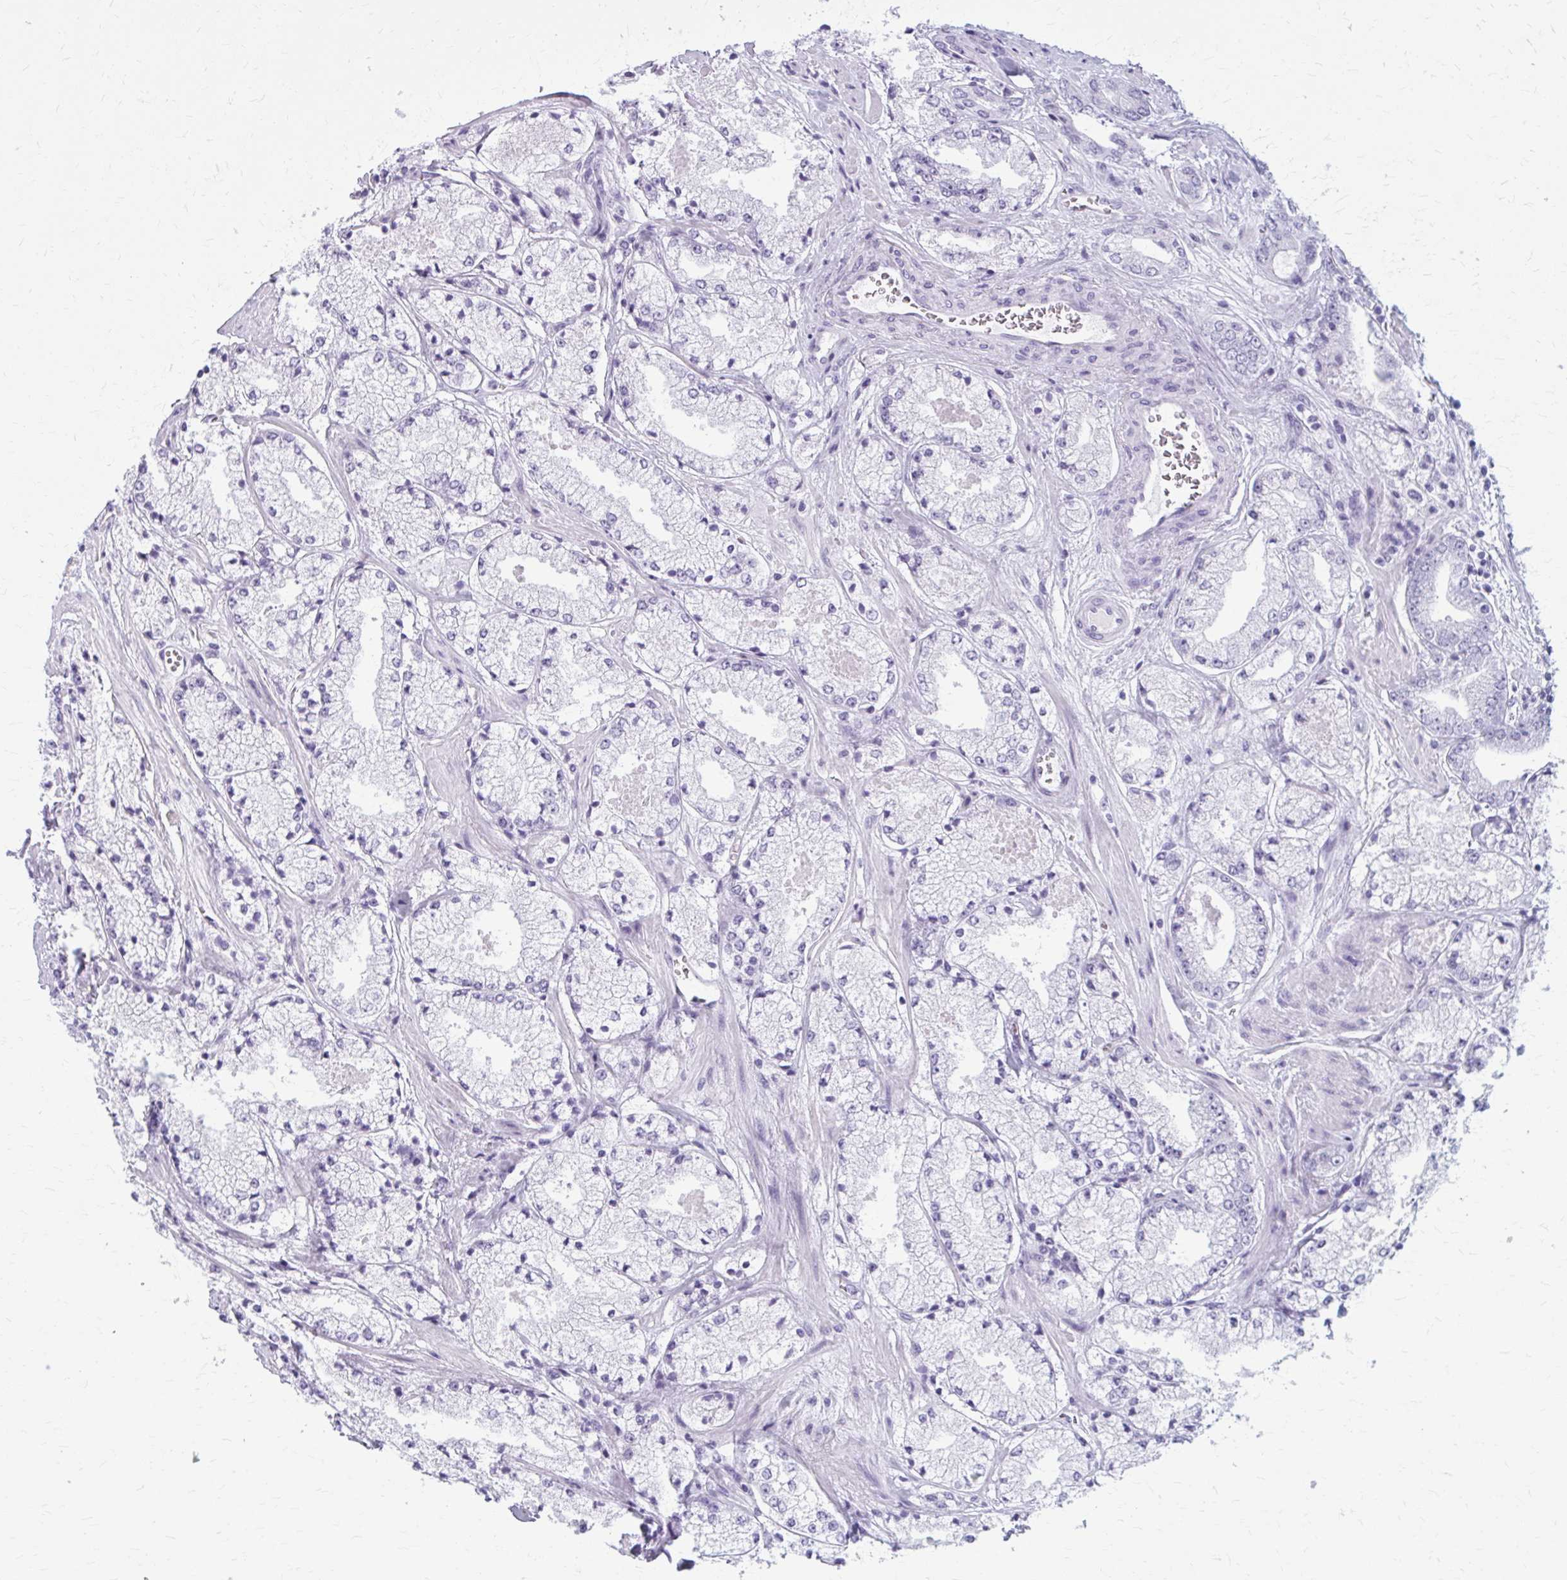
{"staining": {"intensity": "negative", "quantity": "none", "location": "none"}, "tissue": "prostate cancer", "cell_type": "Tumor cells", "image_type": "cancer", "snomed": [{"axis": "morphology", "description": "Adenocarcinoma, High grade"}, {"axis": "topography", "description": "Prostate"}], "caption": "IHC micrograph of neoplastic tissue: human prostate adenocarcinoma (high-grade) stained with DAB (3,3'-diaminobenzidine) shows no significant protein staining in tumor cells.", "gene": "ZDHHC7", "patient": {"sex": "male", "age": 63}}